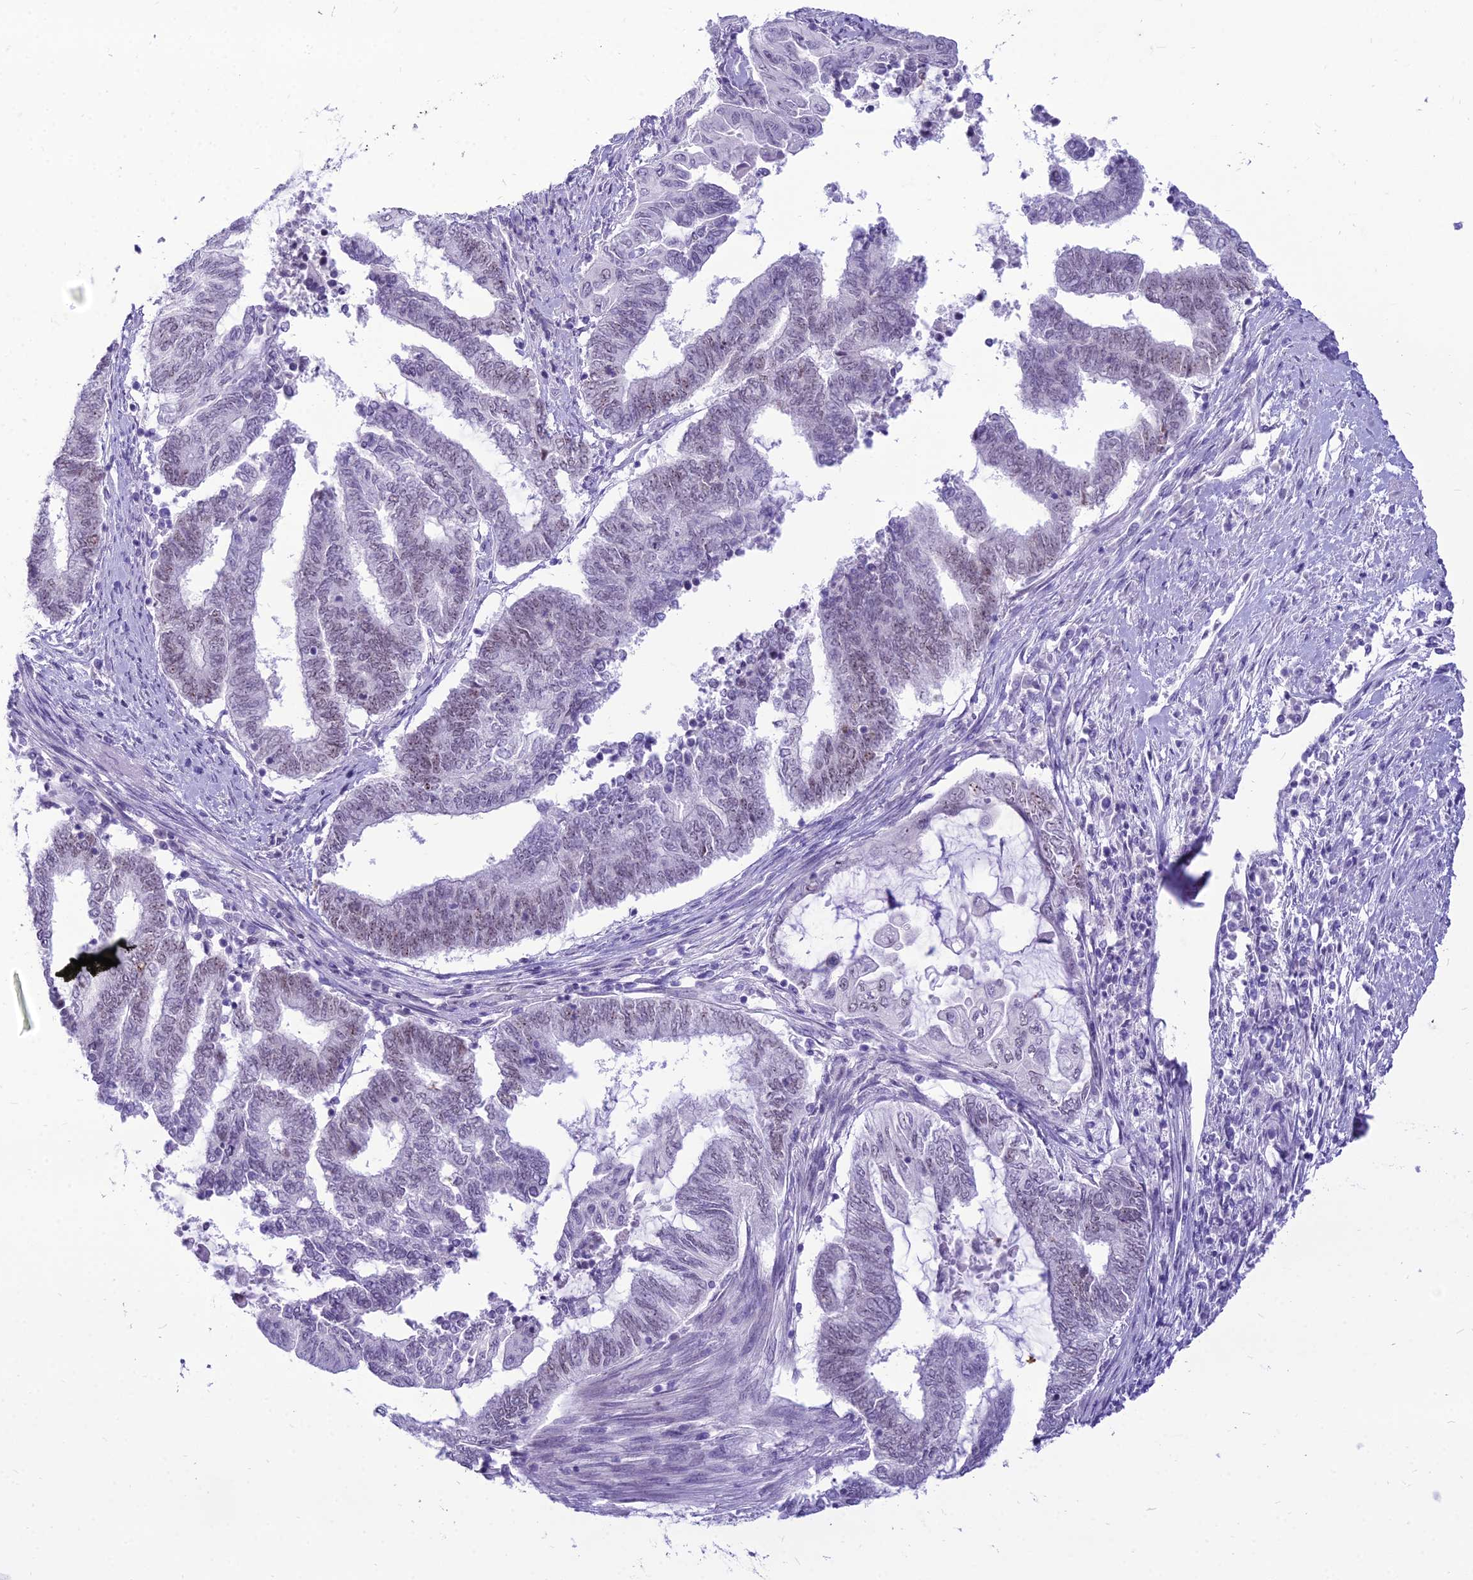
{"staining": {"intensity": "weak", "quantity": "<25%", "location": "nuclear"}, "tissue": "endometrial cancer", "cell_type": "Tumor cells", "image_type": "cancer", "snomed": [{"axis": "morphology", "description": "Adenocarcinoma, NOS"}, {"axis": "topography", "description": "Uterus"}, {"axis": "topography", "description": "Endometrium"}], "caption": "Endometrial cancer (adenocarcinoma) stained for a protein using immunohistochemistry reveals no staining tumor cells.", "gene": "DHX40", "patient": {"sex": "female", "age": 70}}